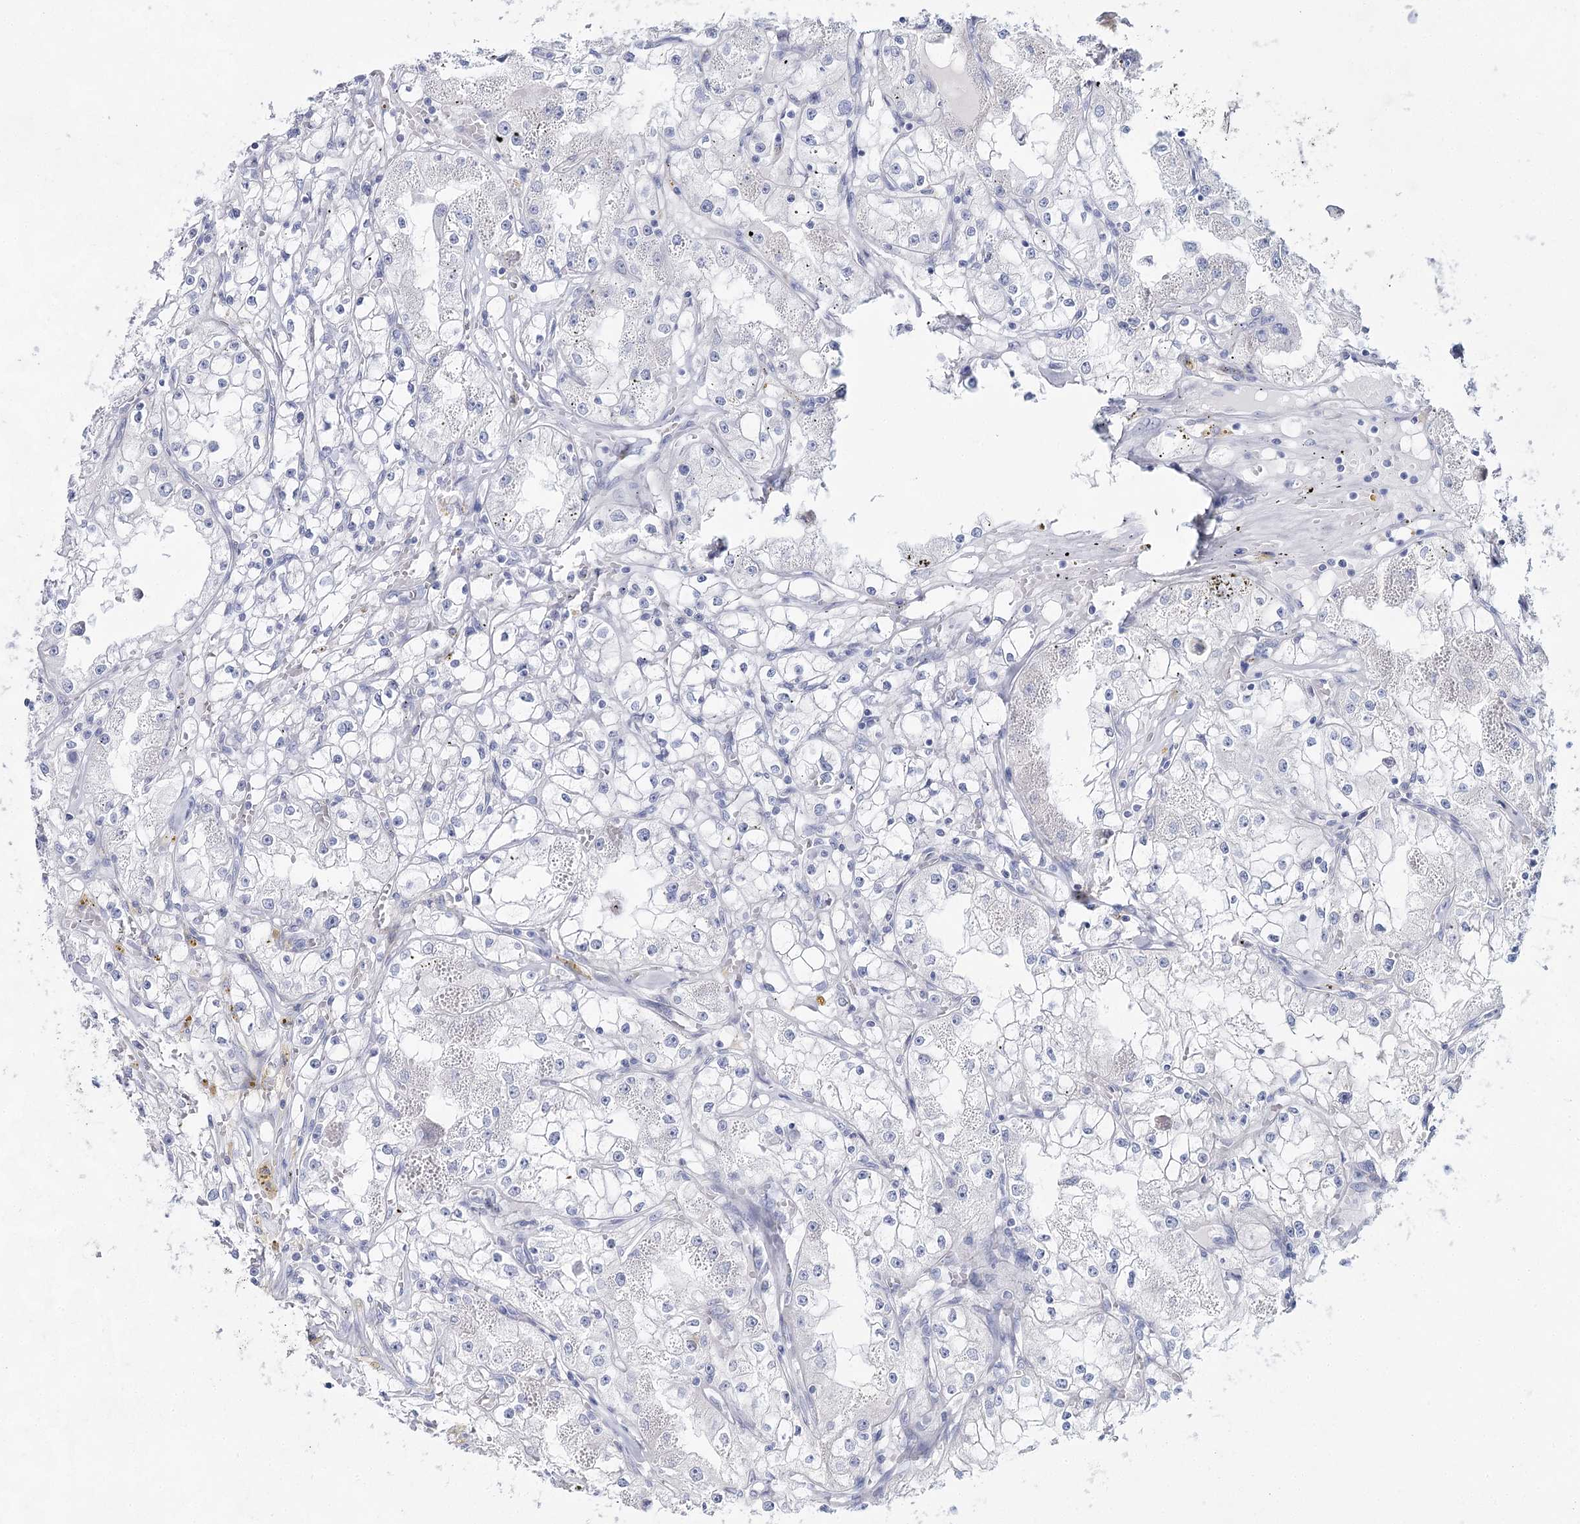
{"staining": {"intensity": "negative", "quantity": "none", "location": "none"}, "tissue": "renal cancer", "cell_type": "Tumor cells", "image_type": "cancer", "snomed": [{"axis": "morphology", "description": "Adenocarcinoma, NOS"}, {"axis": "topography", "description": "Kidney"}], "caption": "The photomicrograph reveals no significant expression in tumor cells of renal adenocarcinoma.", "gene": "SLC17A2", "patient": {"sex": "male", "age": 56}}